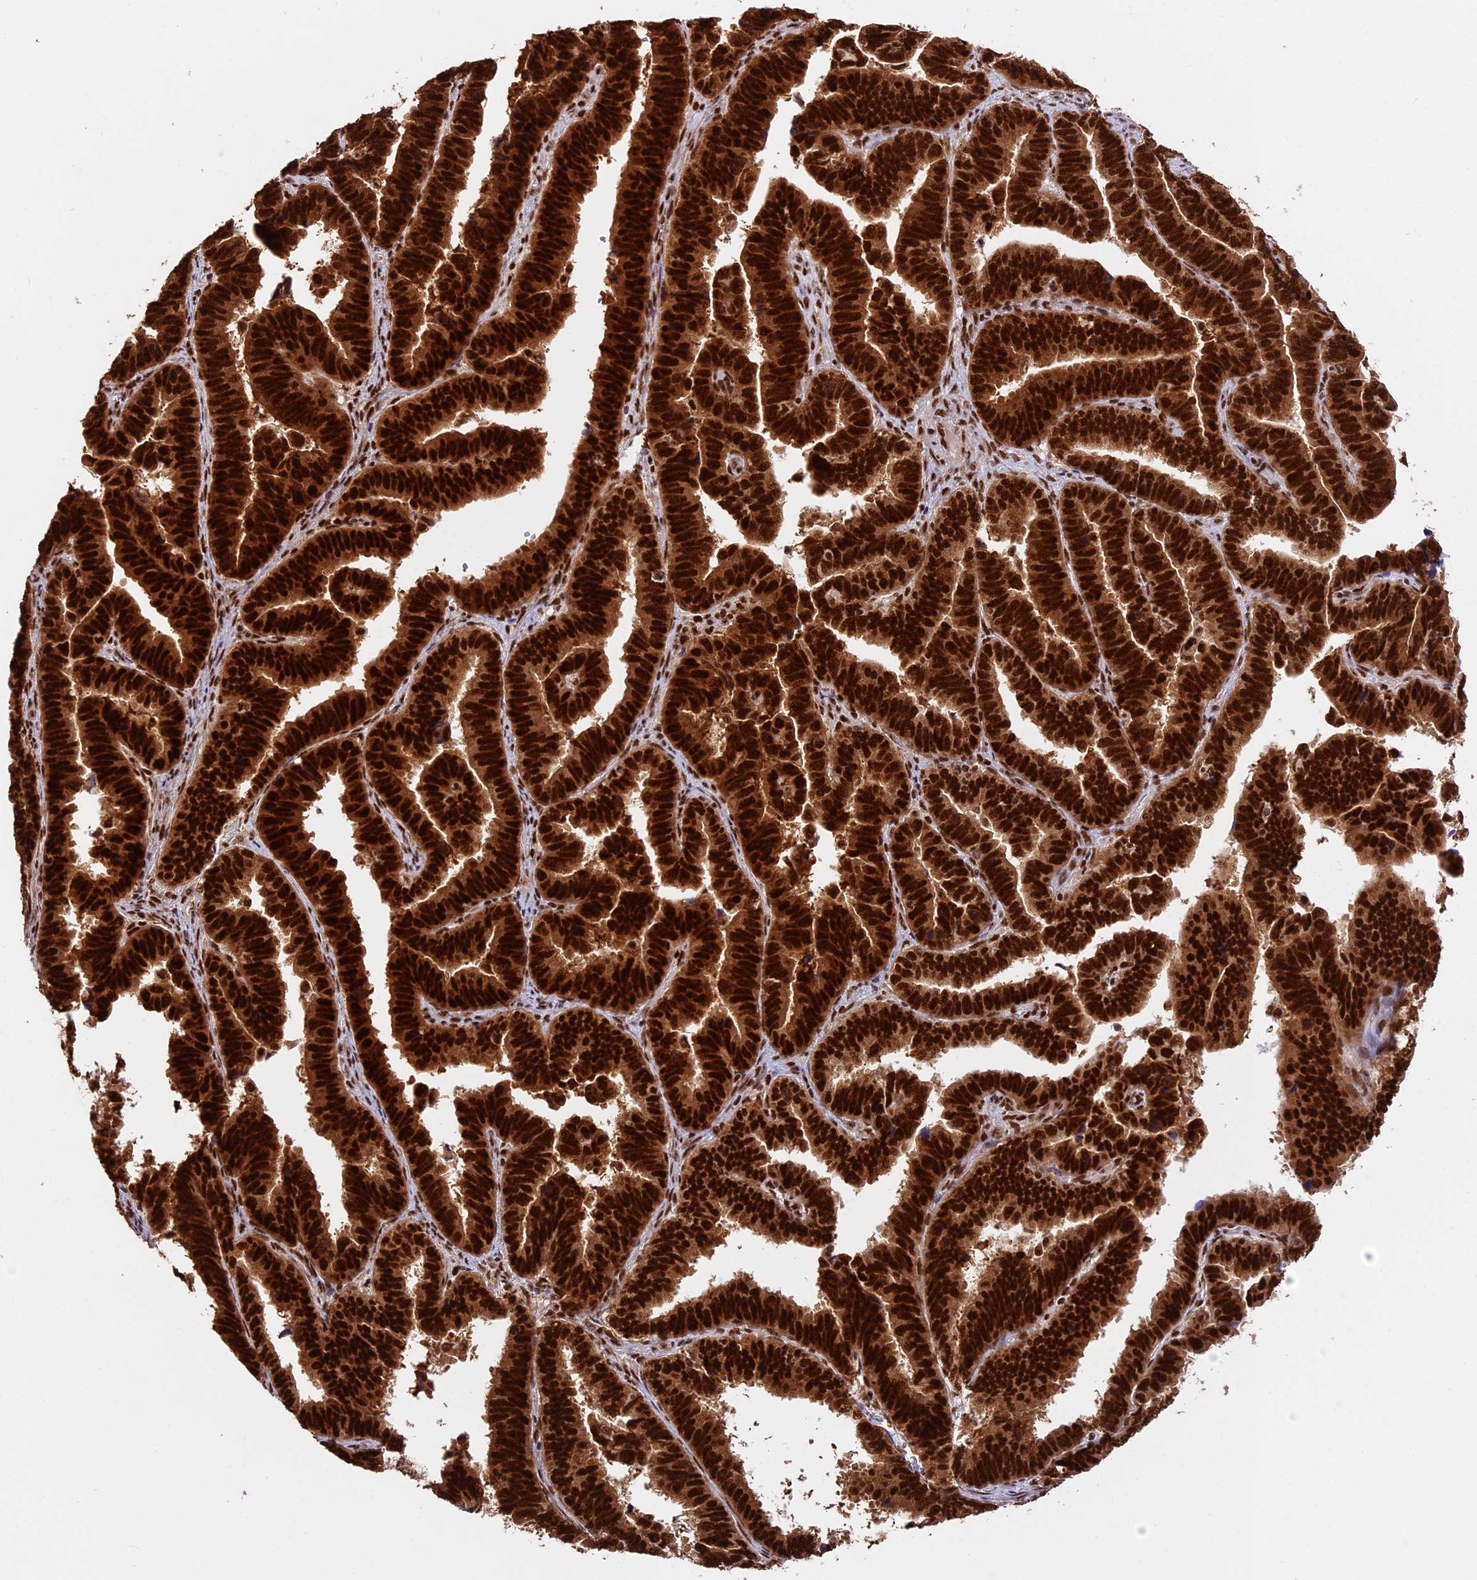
{"staining": {"intensity": "strong", "quantity": ">75%", "location": "cytoplasmic/membranous,nuclear"}, "tissue": "endometrial cancer", "cell_type": "Tumor cells", "image_type": "cancer", "snomed": [{"axis": "morphology", "description": "Adenocarcinoma, NOS"}, {"axis": "topography", "description": "Endometrium"}], "caption": "Endometrial cancer (adenocarcinoma) stained for a protein exhibits strong cytoplasmic/membranous and nuclear positivity in tumor cells.", "gene": "RAMAC", "patient": {"sex": "female", "age": 75}}